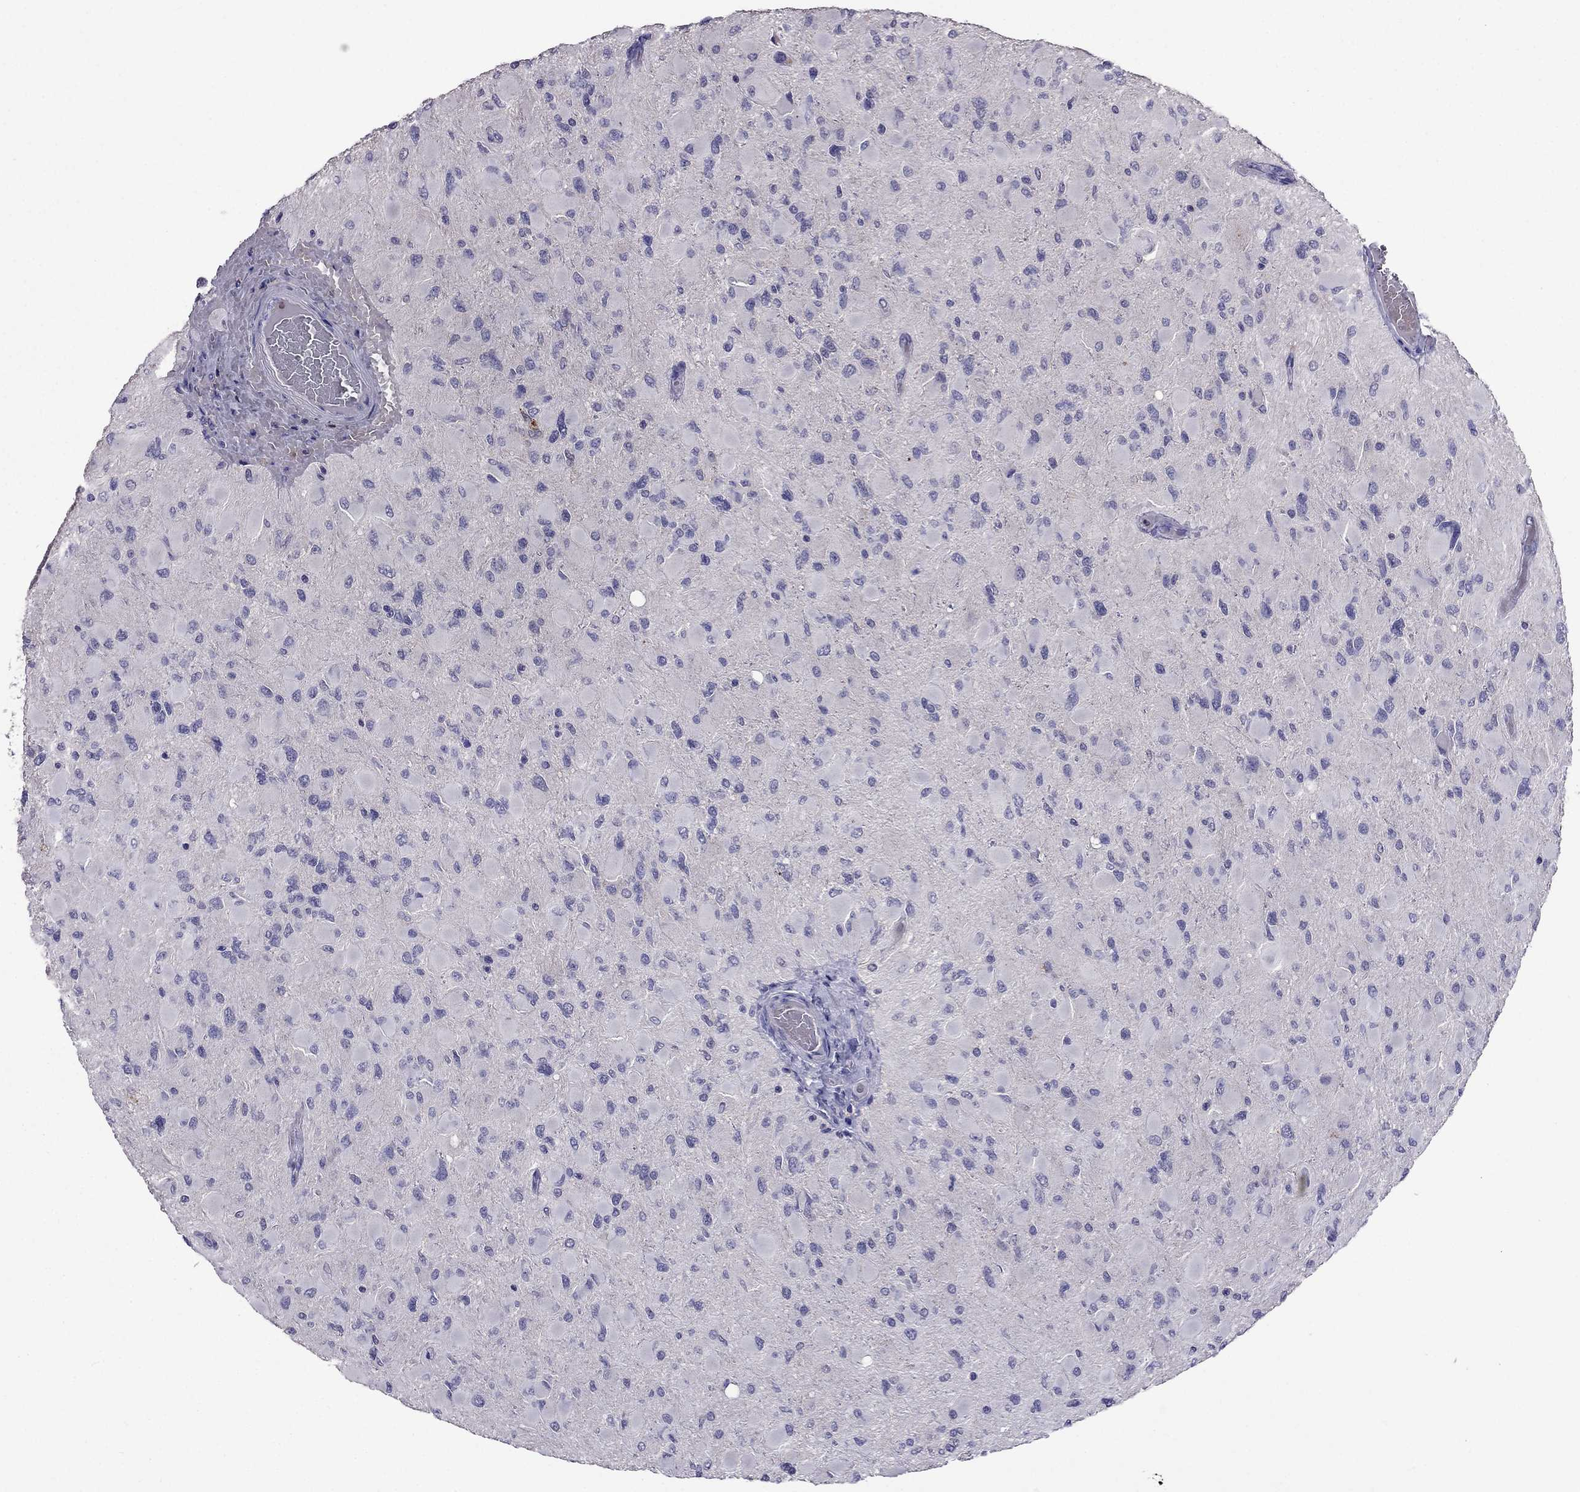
{"staining": {"intensity": "negative", "quantity": "none", "location": "none"}, "tissue": "glioma", "cell_type": "Tumor cells", "image_type": "cancer", "snomed": [{"axis": "morphology", "description": "Glioma, malignant, High grade"}, {"axis": "topography", "description": "Cerebral cortex"}], "caption": "Malignant glioma (high-grade) stained for a protein using IHC exhibits no staining tumor cells.", "gene": "AQP9", "patient": {"sex": "female", "age": 36}}